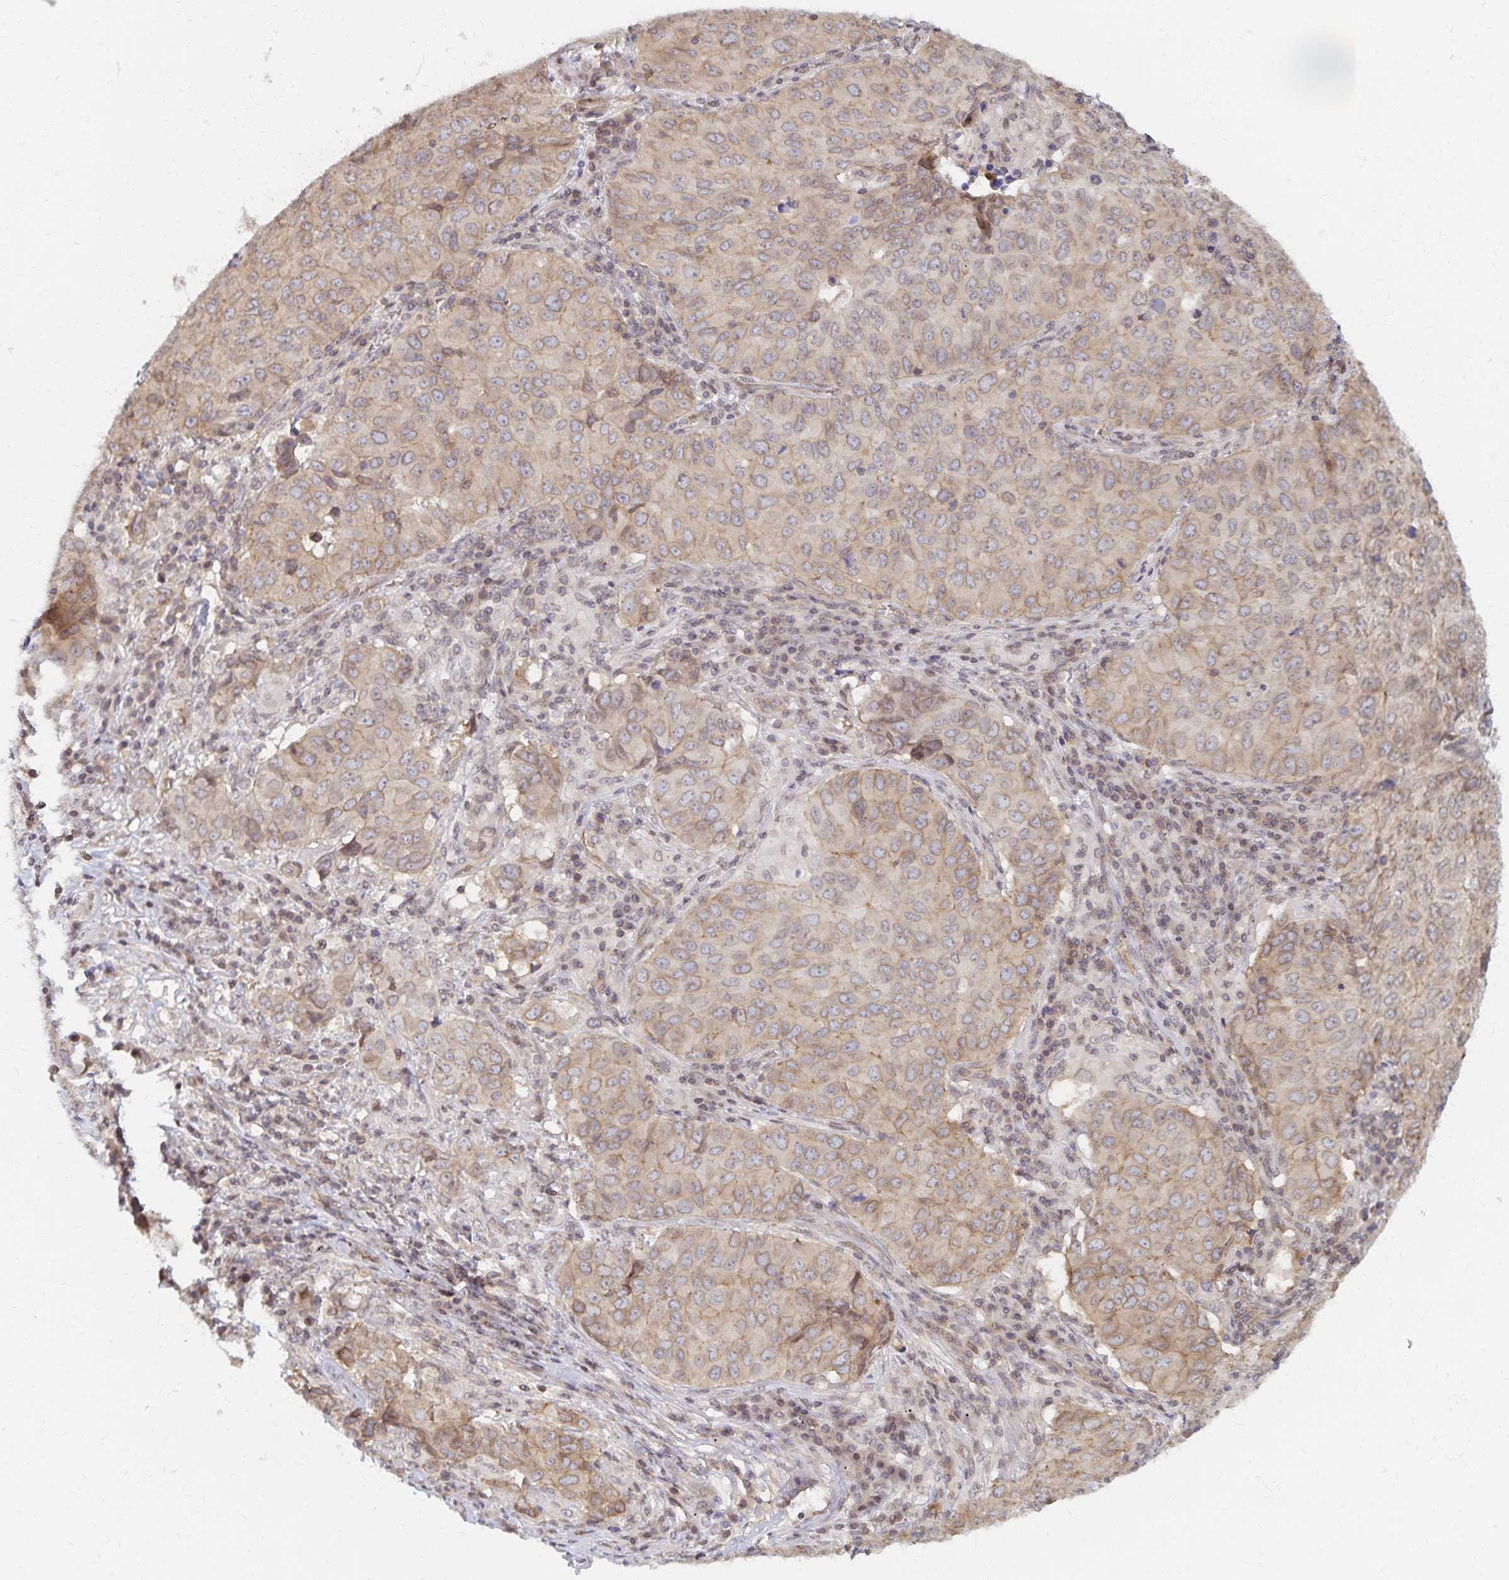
{"staining": {"intensity": "weak", "quantity": "<25%", "location": "cytoplasmic/membranous"}, "tissue": "lung cancer", "cell_type": "Tumor cells", "image_type": "cancer", "snomed": [{"axis": "morphology", "description": "Adenocarcinoma, NOS"}, {"axis": "topography", "description": "Lung"}], "caption": "Tumor cells show no significant positivity in lung cancer (adenocarcinoma).", "gene": "RAB9B", "patient": {"sex": "female", "age": 50}}